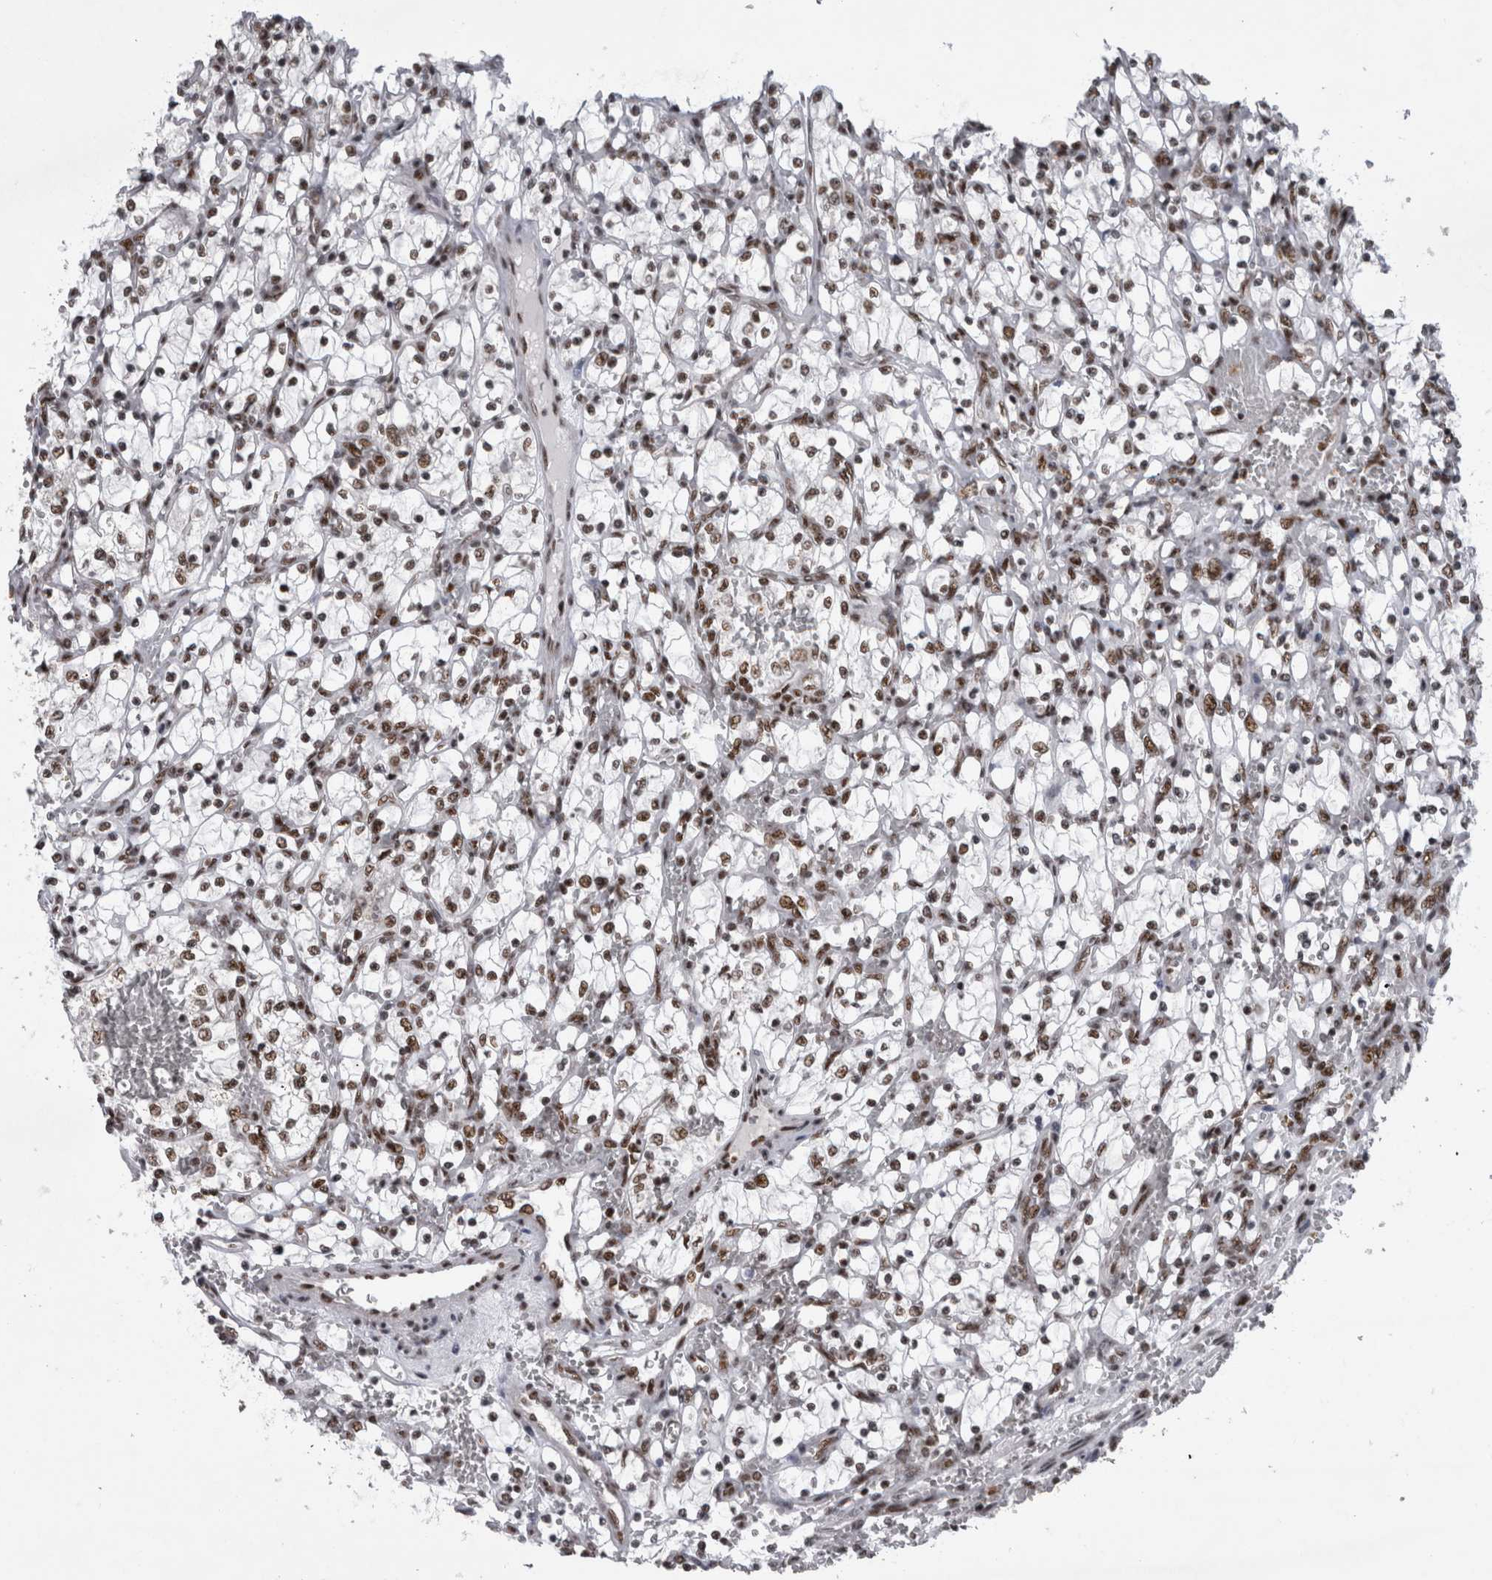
{"staining": {"intensity": "moderate", "quantity": ">75%", "location": "nuclear"}, "tissue": "renal cancer", "cell_type": "Tumor cells", "image_type": "cancer", "snomed": [{"axis": "morphology", "description": "Adenocarcinoma, NOS"}, {"axis": "topography", "description": "Kidney"}], "caption": "An image showing moderate nuclear positivity in about >75% of tumor cells in renal cancer (adenocarcinoma), as visualized by brown immunohistochemical staining.", "gene": "CDK11A", "patient": {"sex": "female", "age": 69}}